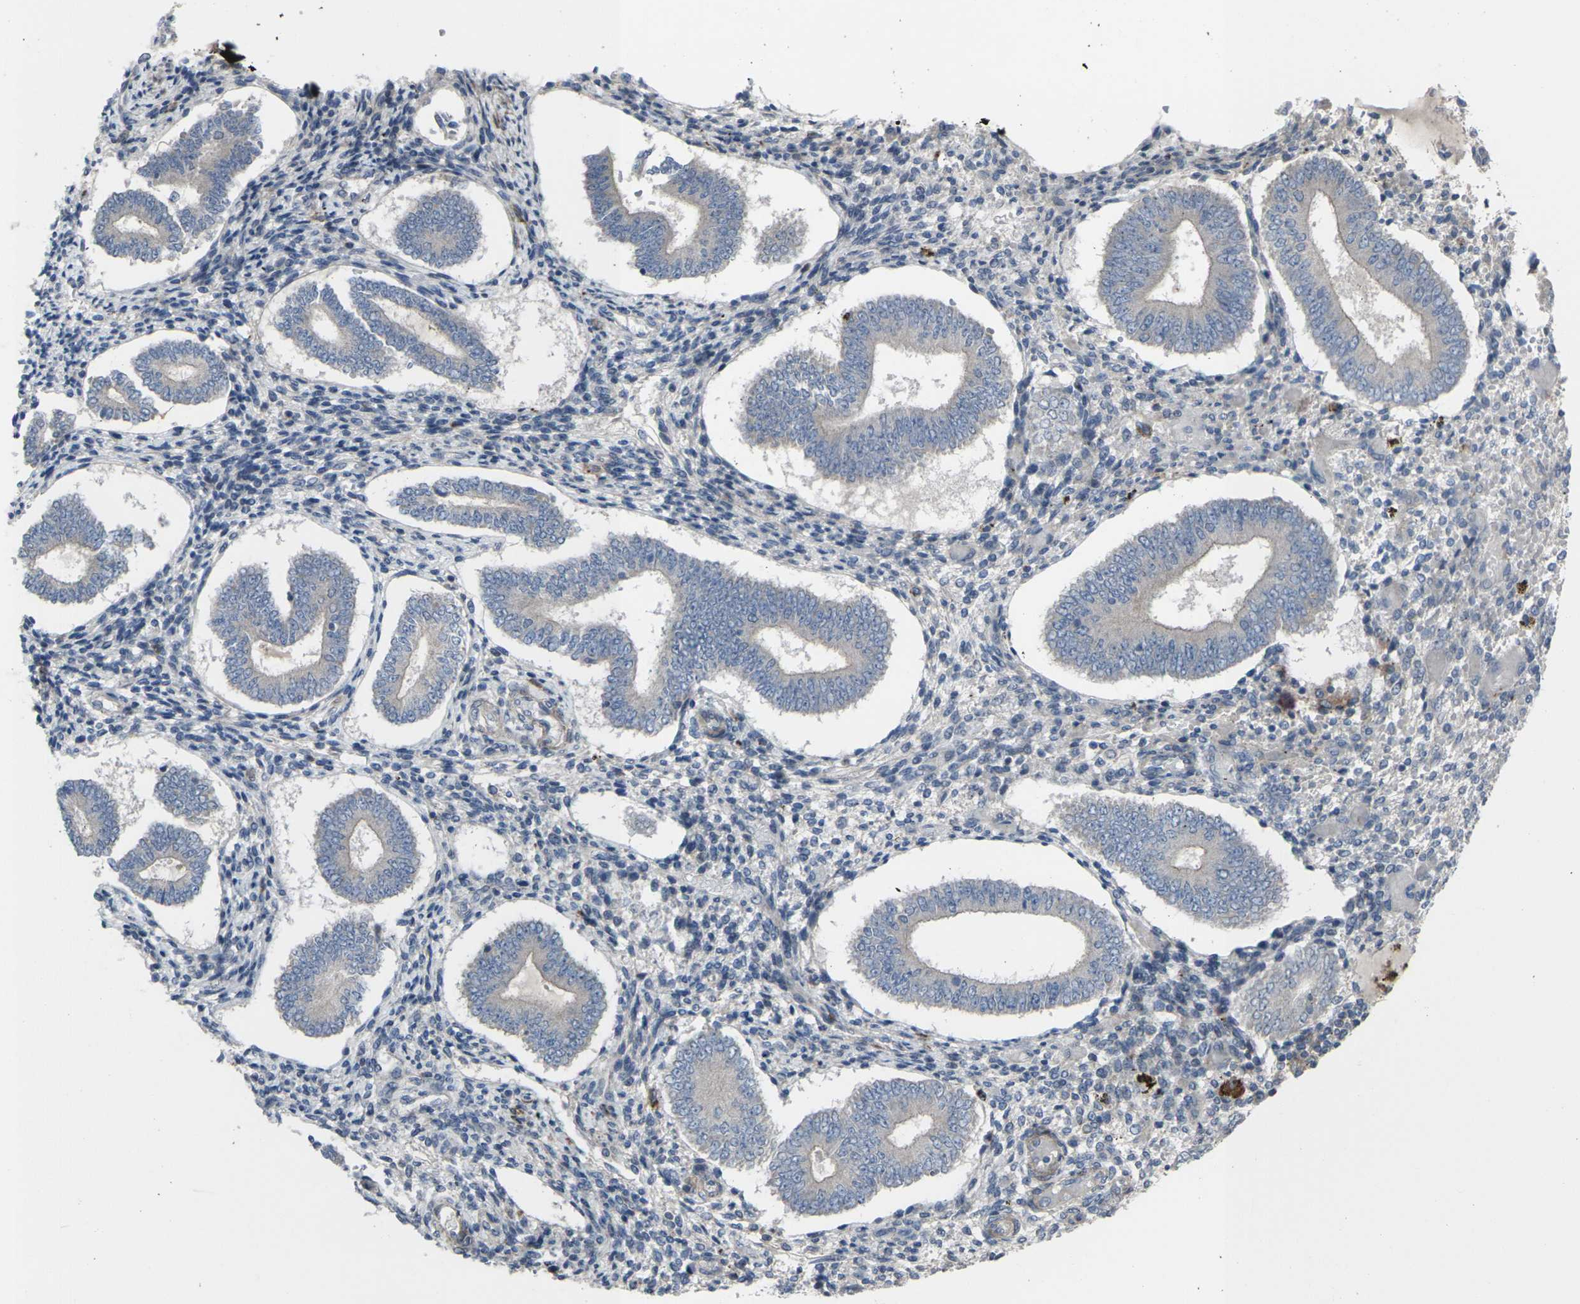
{"staining": {"intensity": "negative", "quantity": "none", "location": "none"}, "tissue": "endometrium", "cell_type": "Cells in endometrial stroma", "image_type": "normal", "snomed": [{"axis": "morphology", "description": "Normal tissue, NOS"}, {"axis": "topography", "description": "Endometrium"}], "caption": "This is an immunohistochemistry histopathology image of benign endometrium. There is no positivity in cells in endometrial stroma.", "gene": "CCR10", "patient": {"sex": "female", "age": 42}}